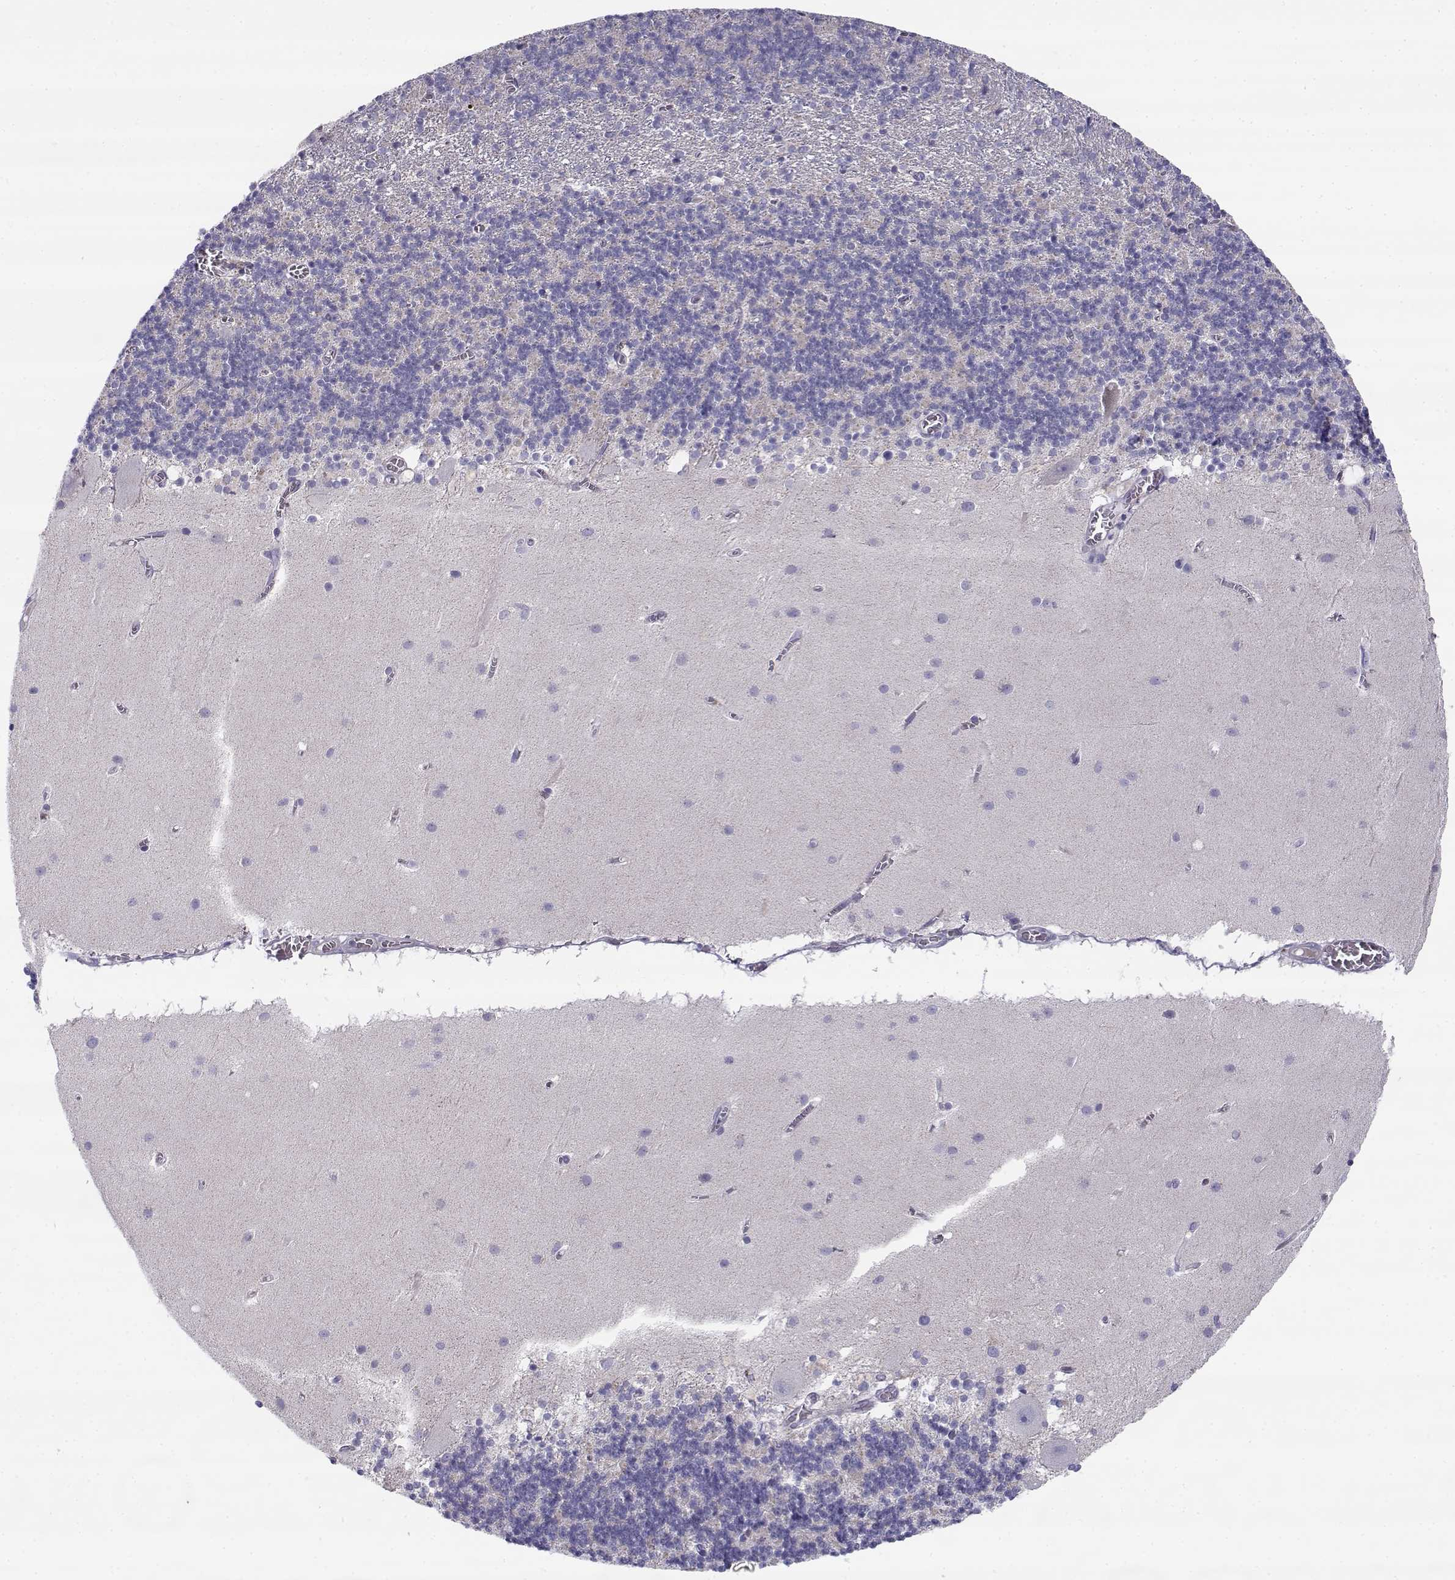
{"staining": {"intensity": "negative", "quantity": "none", "location": "none"}, "tissue": "cerebellum", "cell_type": "Cells in granular layer", "image_type": "normal", "snomed": [{"axis": "morphology", "description": "Normal tissue, NOS"}, {"axis": "topography", "description": "Cerebellum"}], "caption": "The image shows no staining of cells in granular layer in unremarkable cerebellum.", "gene": "CREB3L3", "patient": {"sex": "male", "age": 70}}